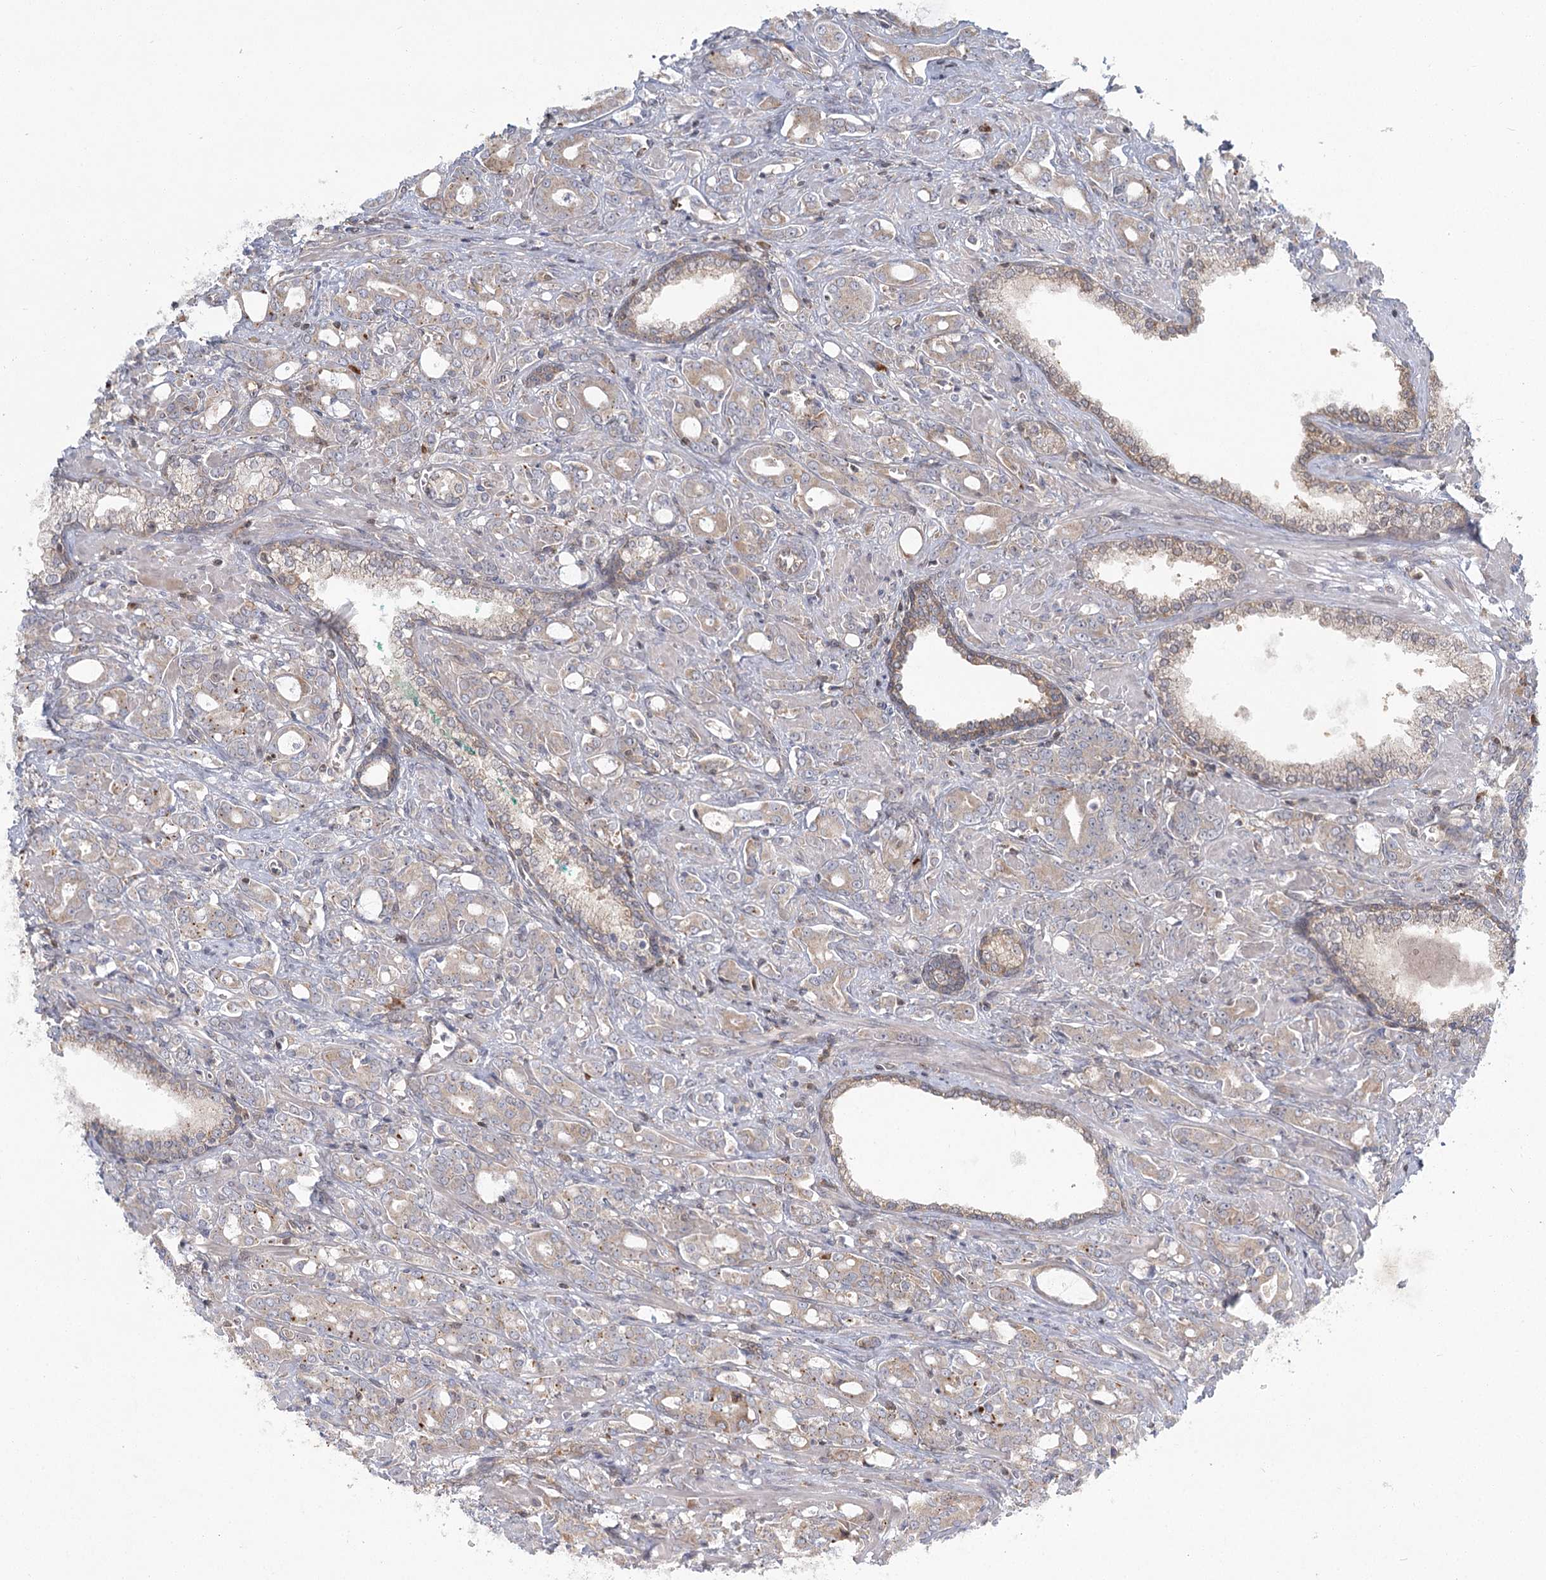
{"staining": {"intensity": "weak", "quantity": "<25%", "location": "cytoplasmic/membranous"}, "tissue": "prostate cancer", "cell_type": "Tumor cells", "image_type": "cancer", "snomed": [{"axis": "morphology", "description": "Adenocarcinoma, High grade"}, {"axis": "topography", "description": "Prostate"}], "caption": "This is an IHC histopathology image of human prostate cancer. There is no expression in tumor cells.", "gene": "THNSL1", "patient": {"sex": "male", "age": 72}}